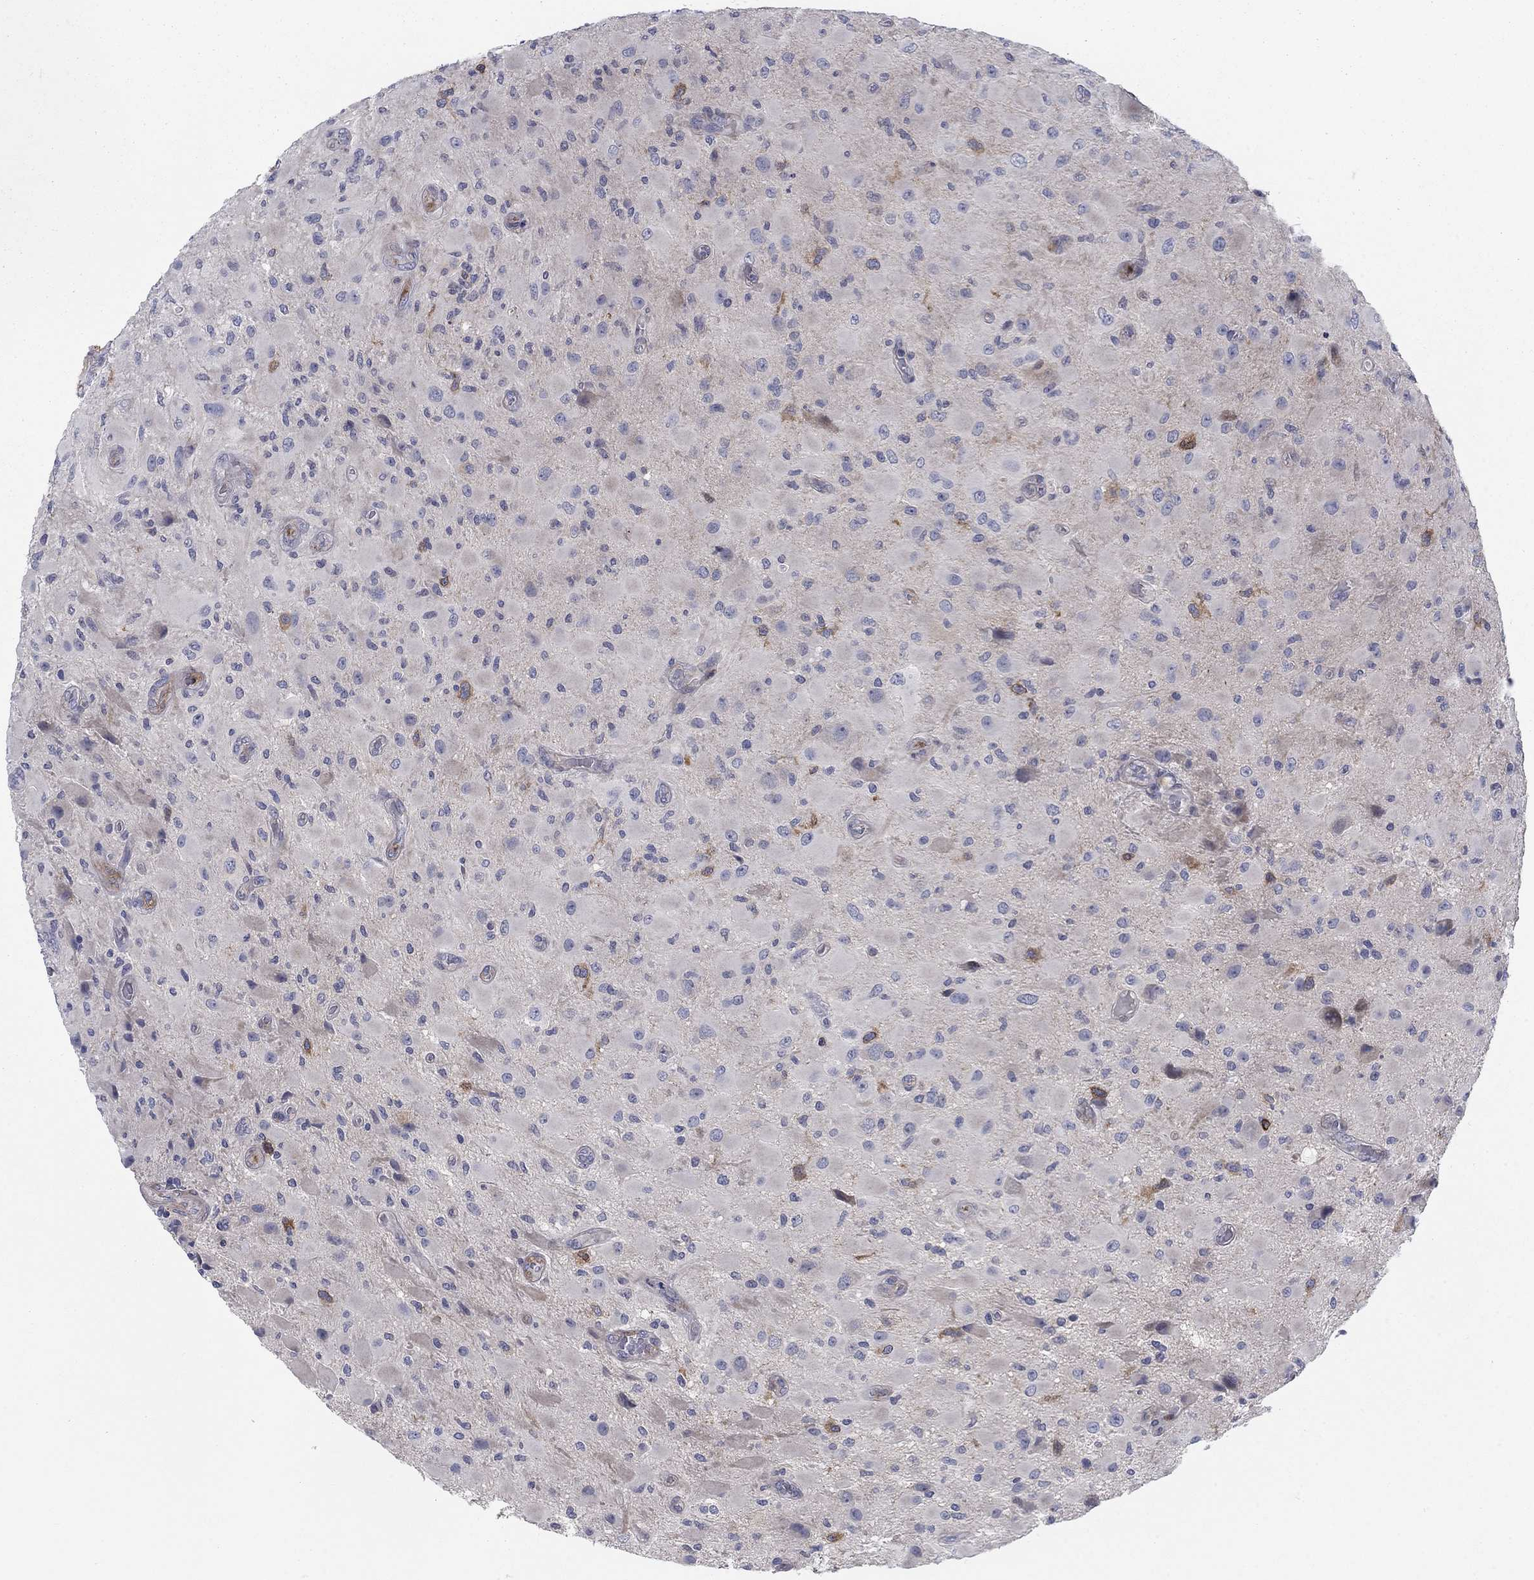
{"staining": {"intensity": "weak", "quantity": "<25%", "location": "cytoplasmic/membranous"}, "tissue": "glioma", "cell_type": "Tumor cells", "image_type": "cancer", "snomed": [{"axis": "morphology", "description": "Glioma, malignant, High grade"}, {"axis": "topography", "description": "Cerebral cortex"}], "caption": "The micrograph reveals no staining of tumor cells in high-grade glioma (malignant). The staining is performed using DAB brown chromogen with nuclei counter-stained in using hematoxylin.", "gene": "KIF15", "patient": {"sex": "male", "age": 35}}